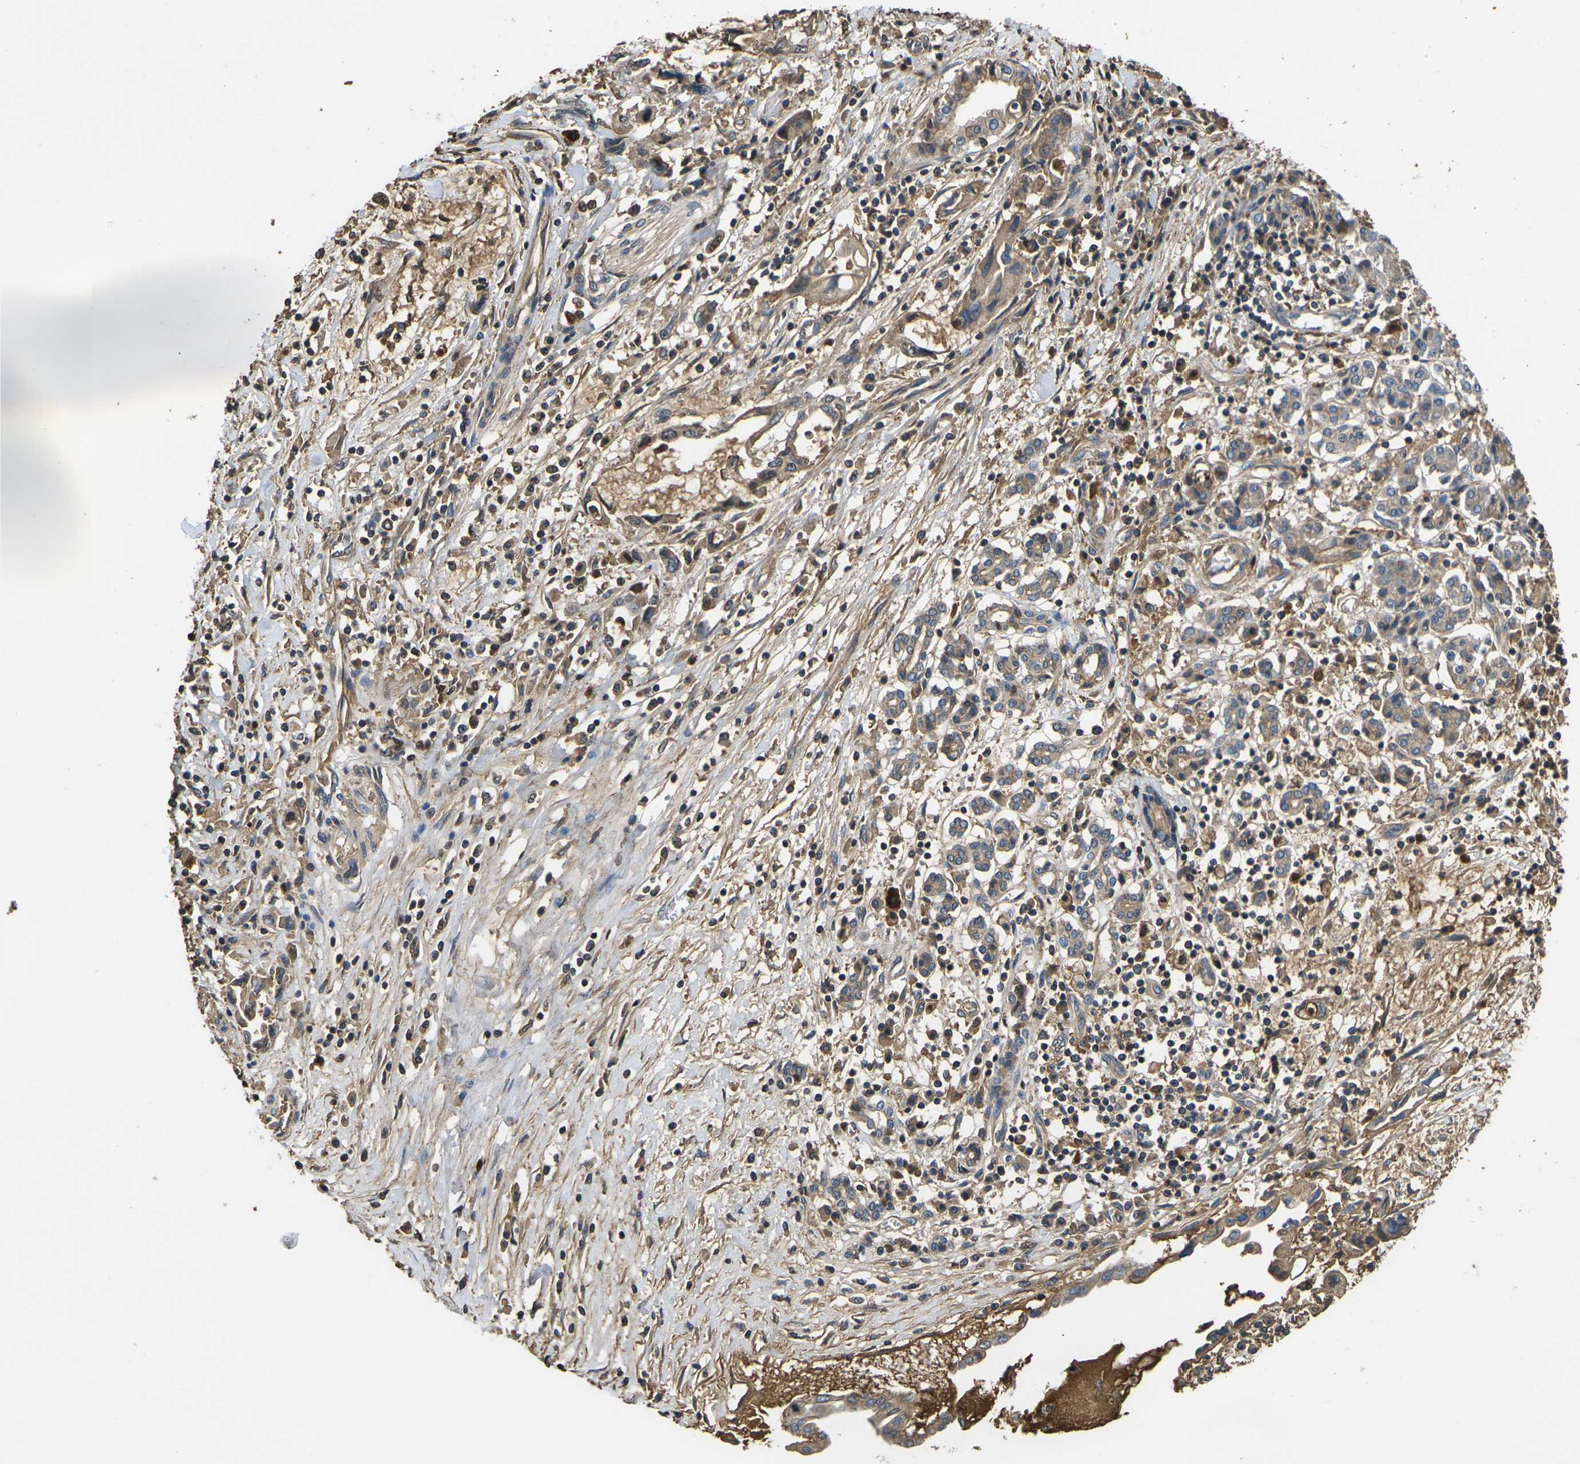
{"staining": {"intensity": "moderate", "quantity": ">75%", "location": "cytoplasmic/membranous"}, "tissue": "pancreatic cancer", "cell_type": "Tumor cells", "image_type": "cancer", "snomed": [{"axis": "morphology", "description": "Adenocarcinoma, NOS"}, {"axis": "topography", "description": "Pancreas"}], "caption": "Moderate cytoplasmic/membranous positivity is identified in about >75% of tumor cells in adenocarcinoma (pancreatic).", "gene": "HSPG2", "patient": {"sex": "female", "age": 57}}